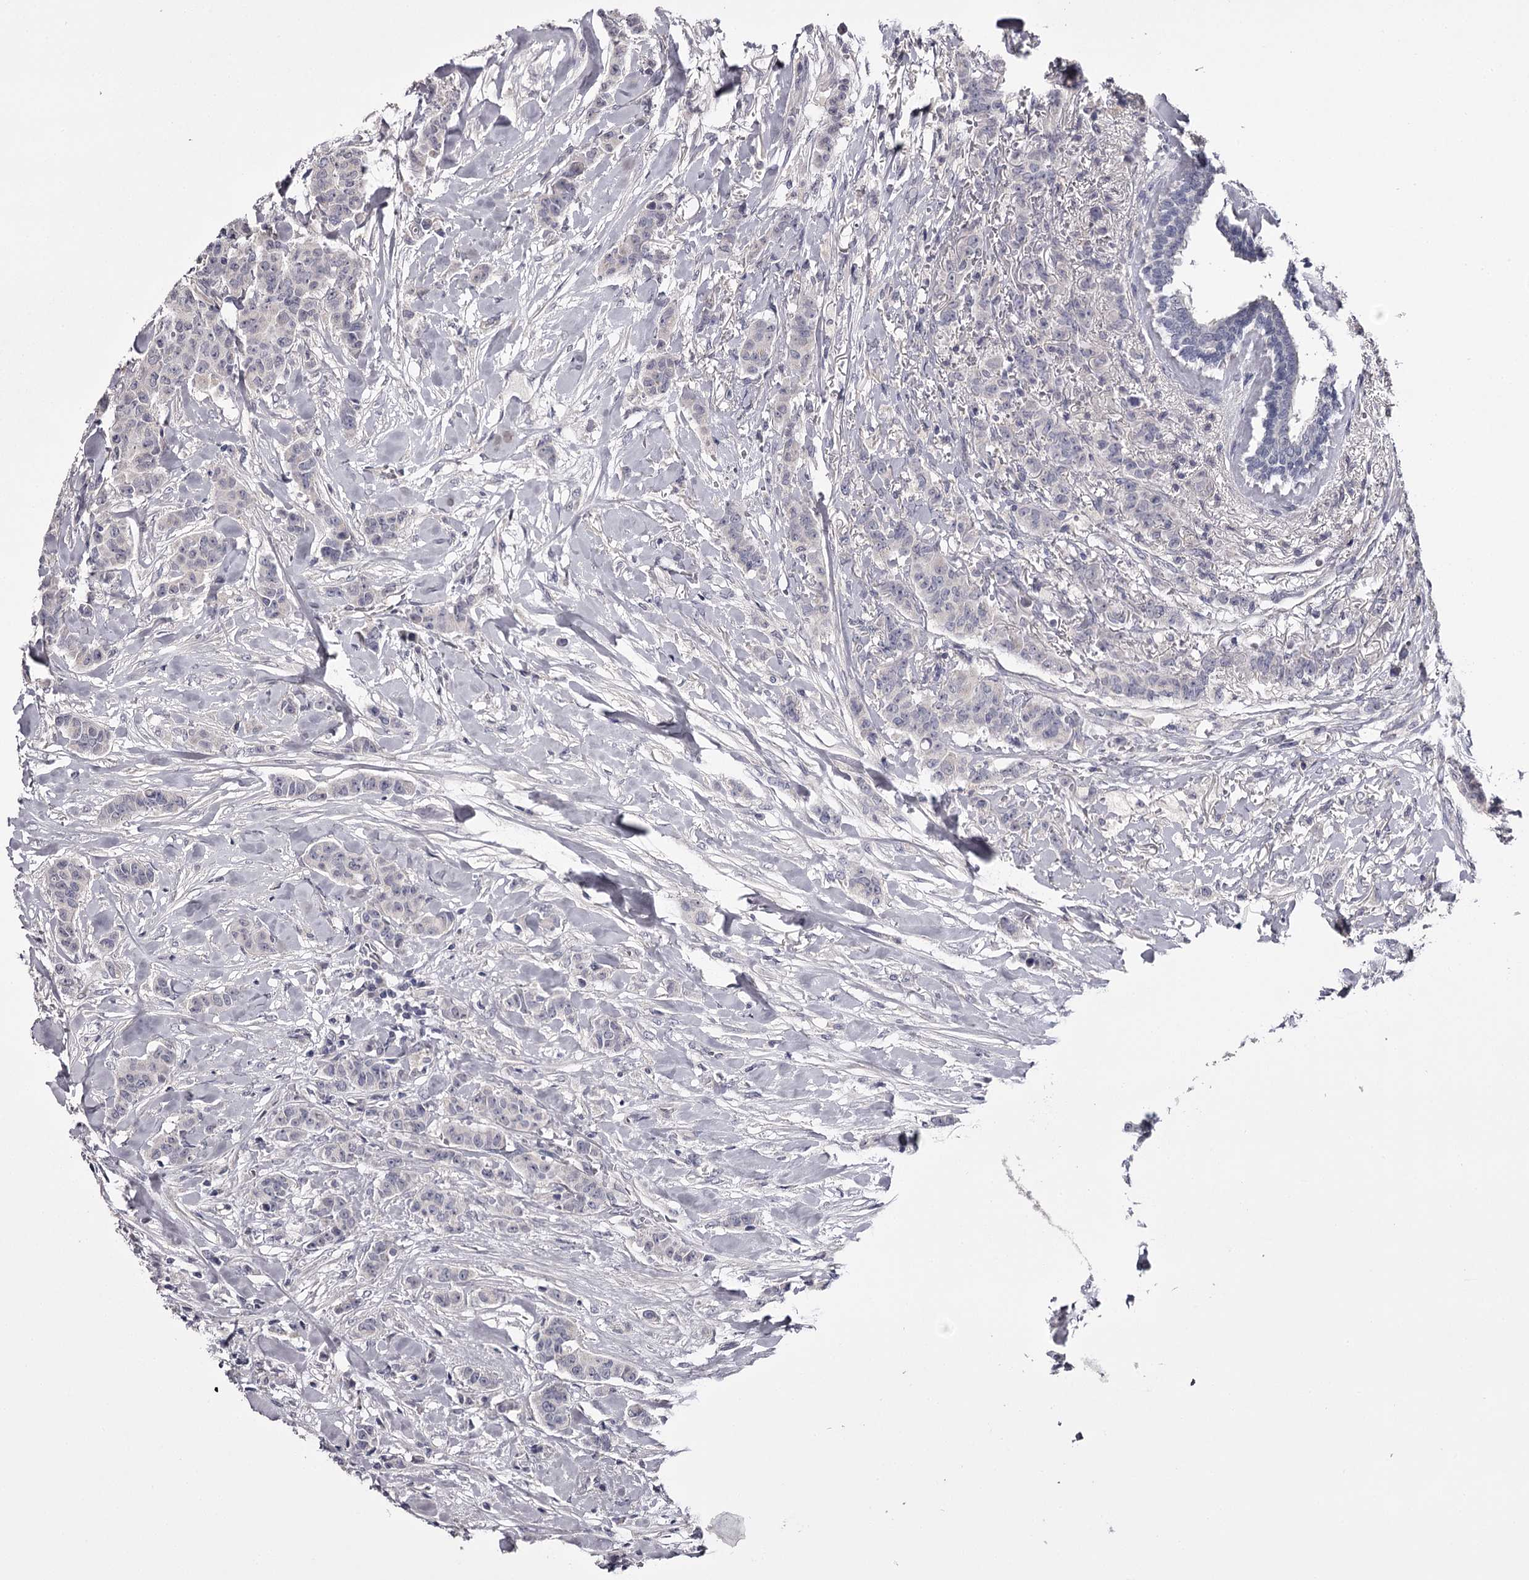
{"staining": {"intensity": "negative", "quantity": "none", "location": "none"}, "tissue": "breast cancer", "cell_type": "Tumor cells", "image_type": "cancer", "snomed": [{"axis": "morphology", "description": "Duct carcinoma"}, {"axis": "topography", "description": "Breast"}], "caption": "This micrograph is of breast cancer (infiltrating ductal carcinoma) stained with IHC to label a protein in brown with the nuclei are counter-stained blue. There is no expression in tumor cells. Nuclei are stained in blue.", "gene": "PRM2", "patient": {"sex": "female", "age": 40}}